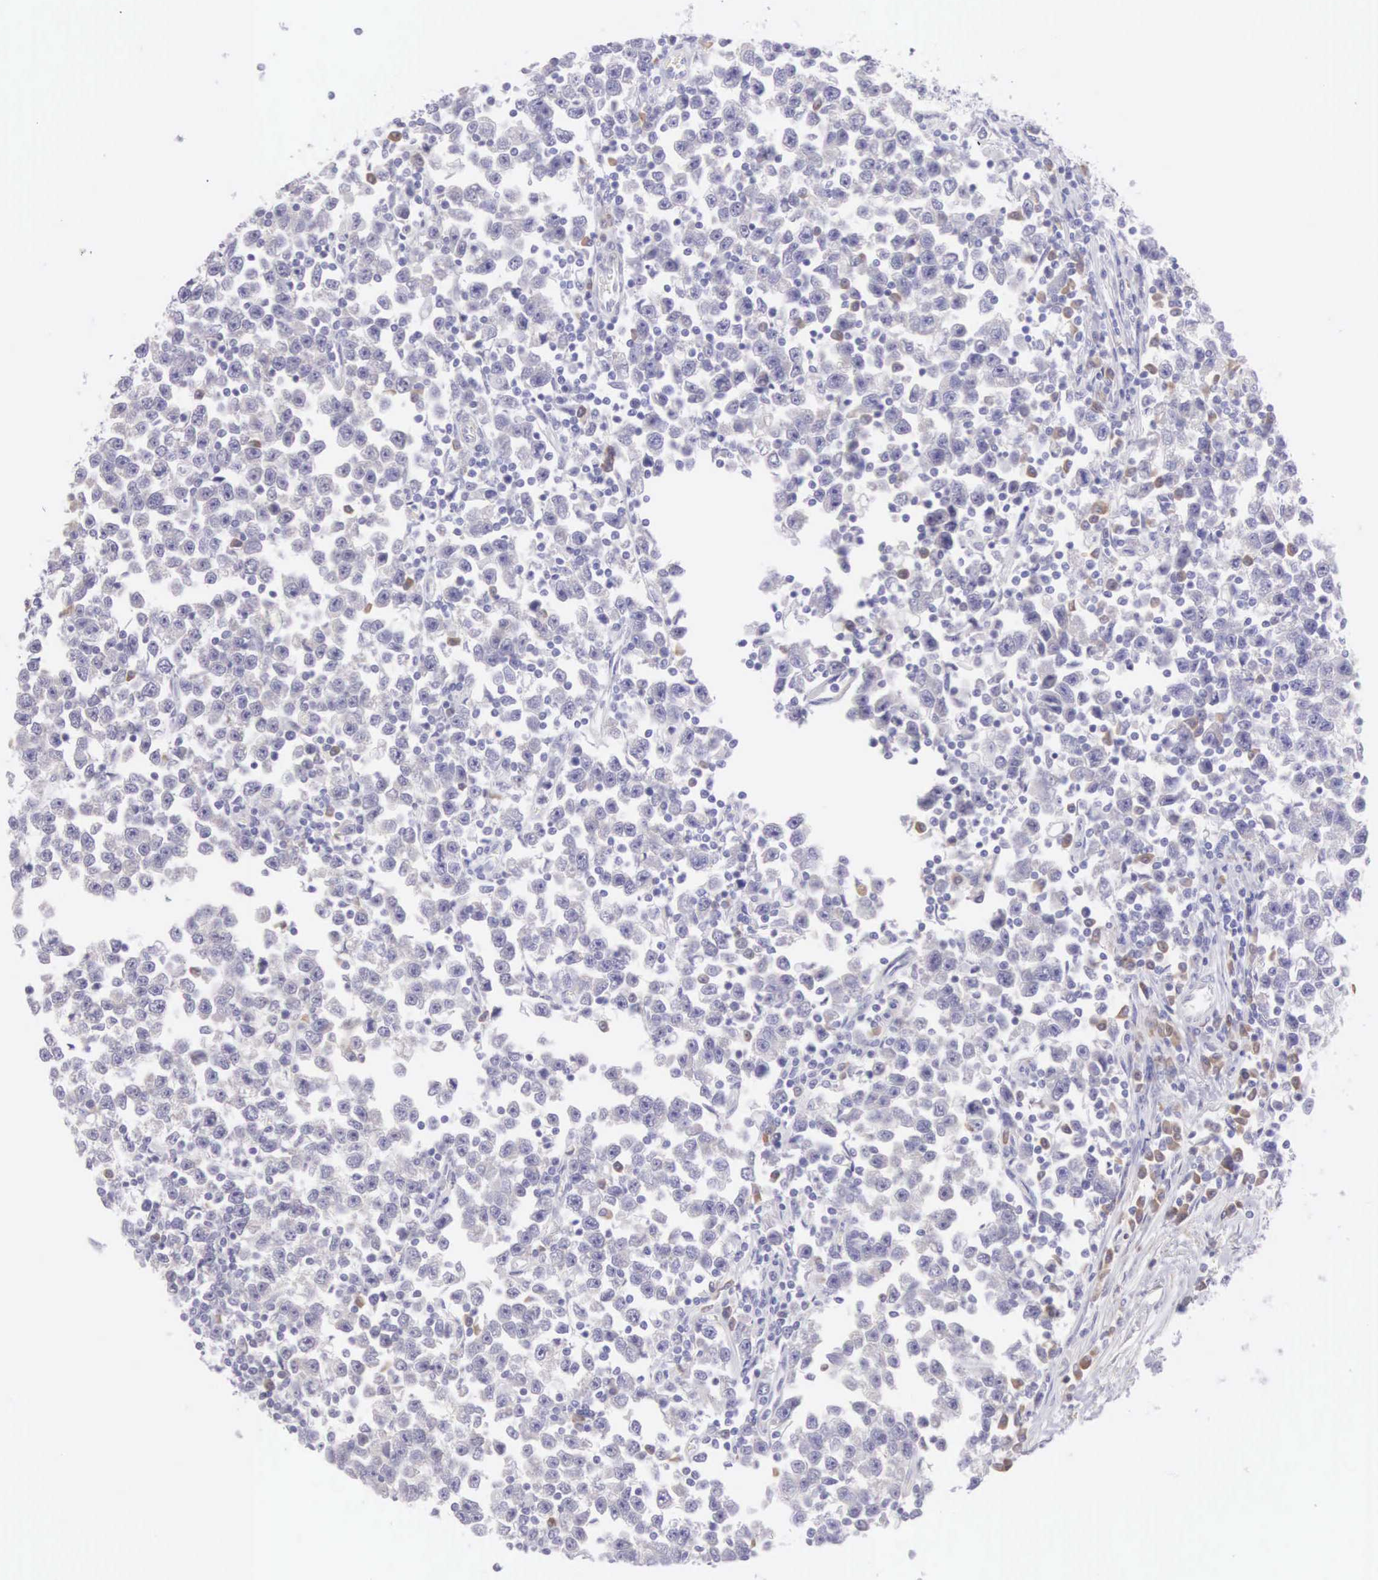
{"staining": {"intensity": "negative", "quantity": "none", "location": "none"}, "tissue": "testis cancer", "cell_type": "Tumor cells", "image_type": "cancer", "snomed": [{"axis": "morphology", "description": "Seminoma, NOS"}, {"axis": "topography", "description": "Testis"}], "caption": "There is no significant positivity in tumor cells of testis seminoma. (Brightfield microscopy of DAB immunohistochemistry (IHC) at high magnification).", "gene": "ARFGAP3", "patient": {"sex": "male", "age": 43}}